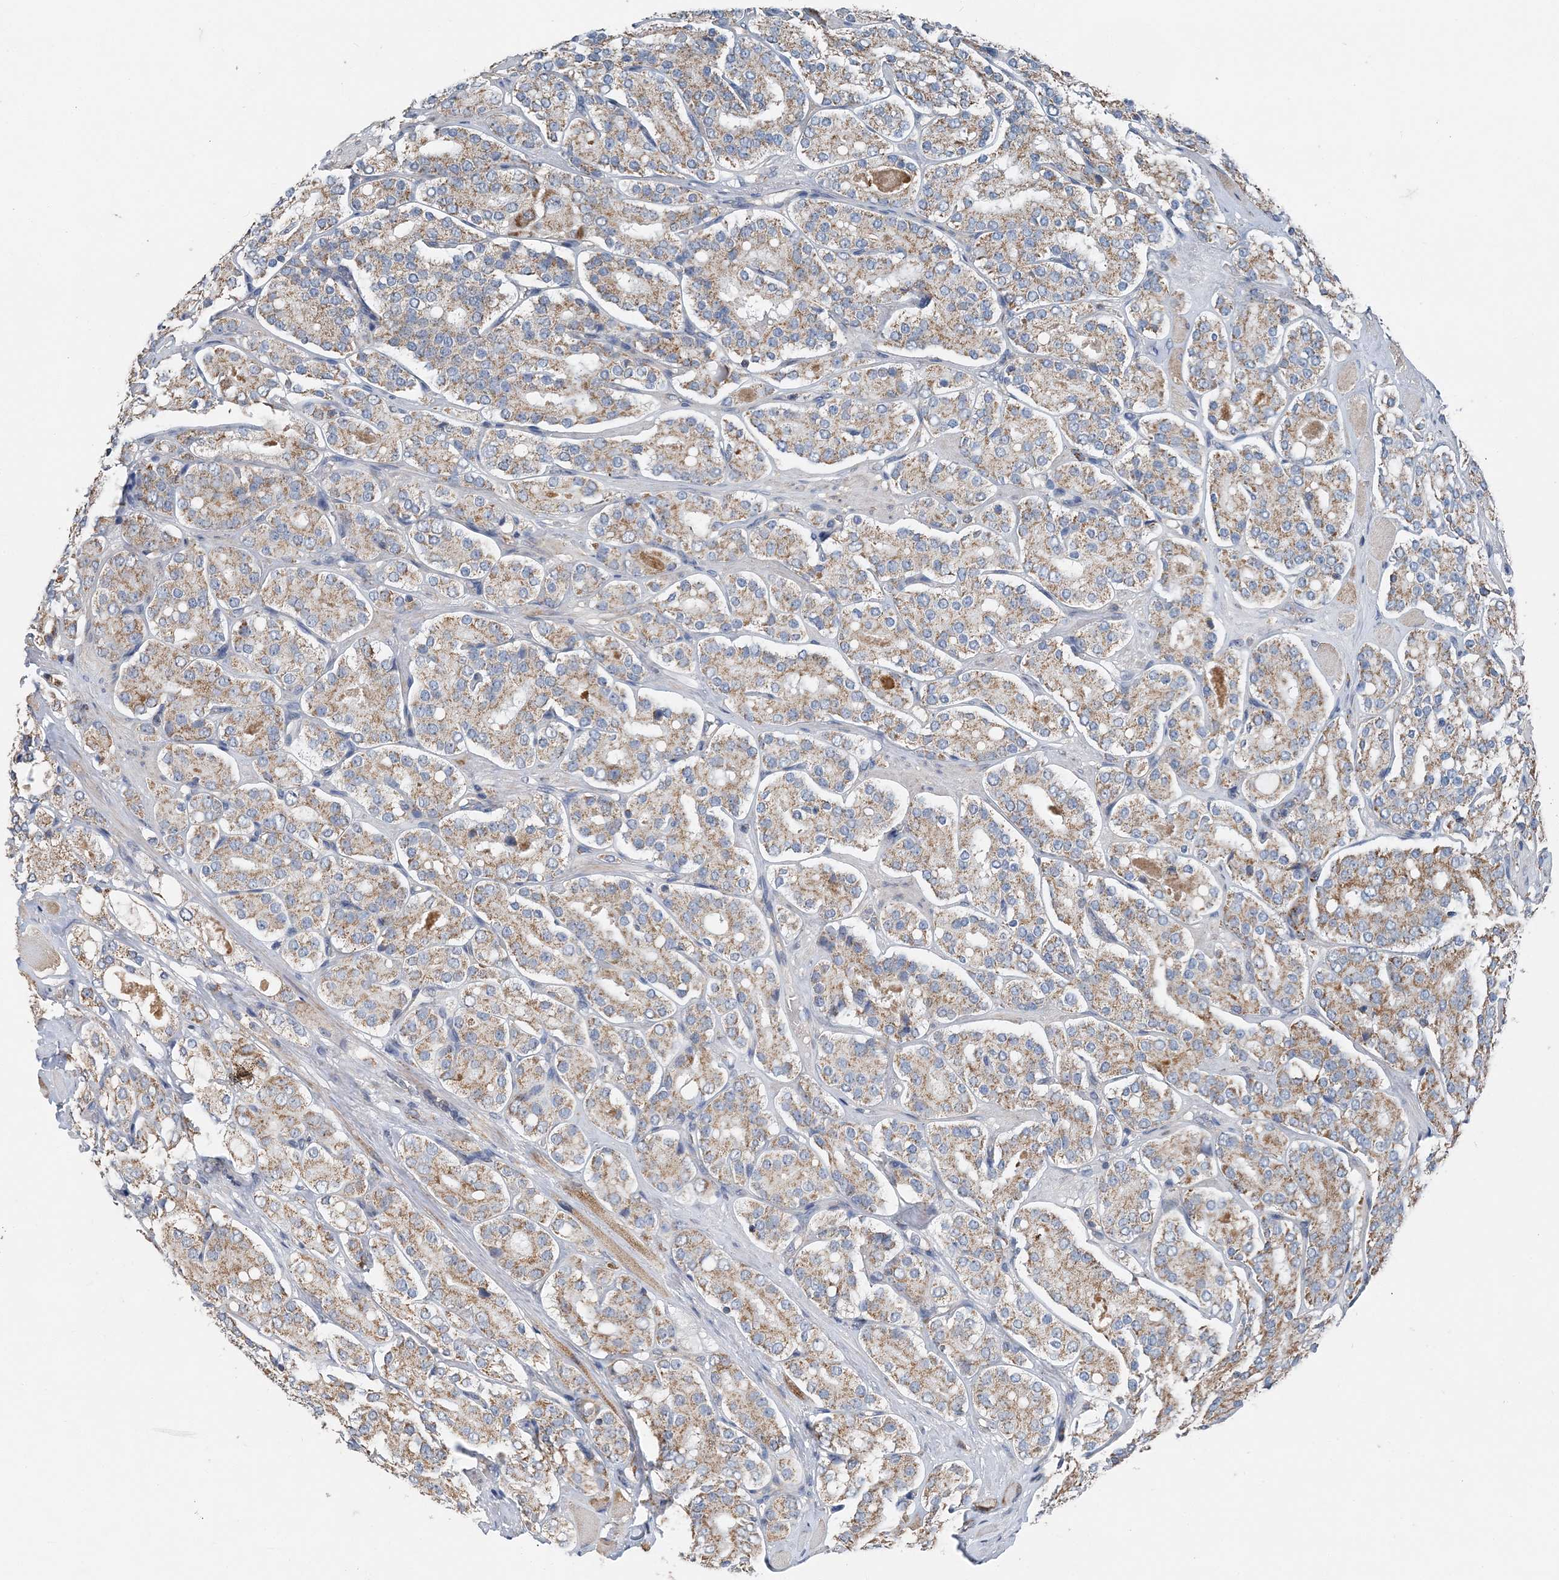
{"staining": {"intensity": "moderate", "quantity": ">75%", "location": "cytoplasmic/membranous"}, "tissue": "prostate cancer", "cell_type": "Tumor cells", "image_type": "cancer", "snomed": [{"axis": "morphology", "description": "Adenocarcinoma, High grade"}, {"axis": "topography", "description": "Prostate"}], "caption": "A medium amount of moderate cytoplasmic/membranous staining is identified in about >75% of tumor cells in prostate high-grade adenocarcinoma tissue.", "gene": "SPRY2", "patient": {"sex": "male", "age": 65}}